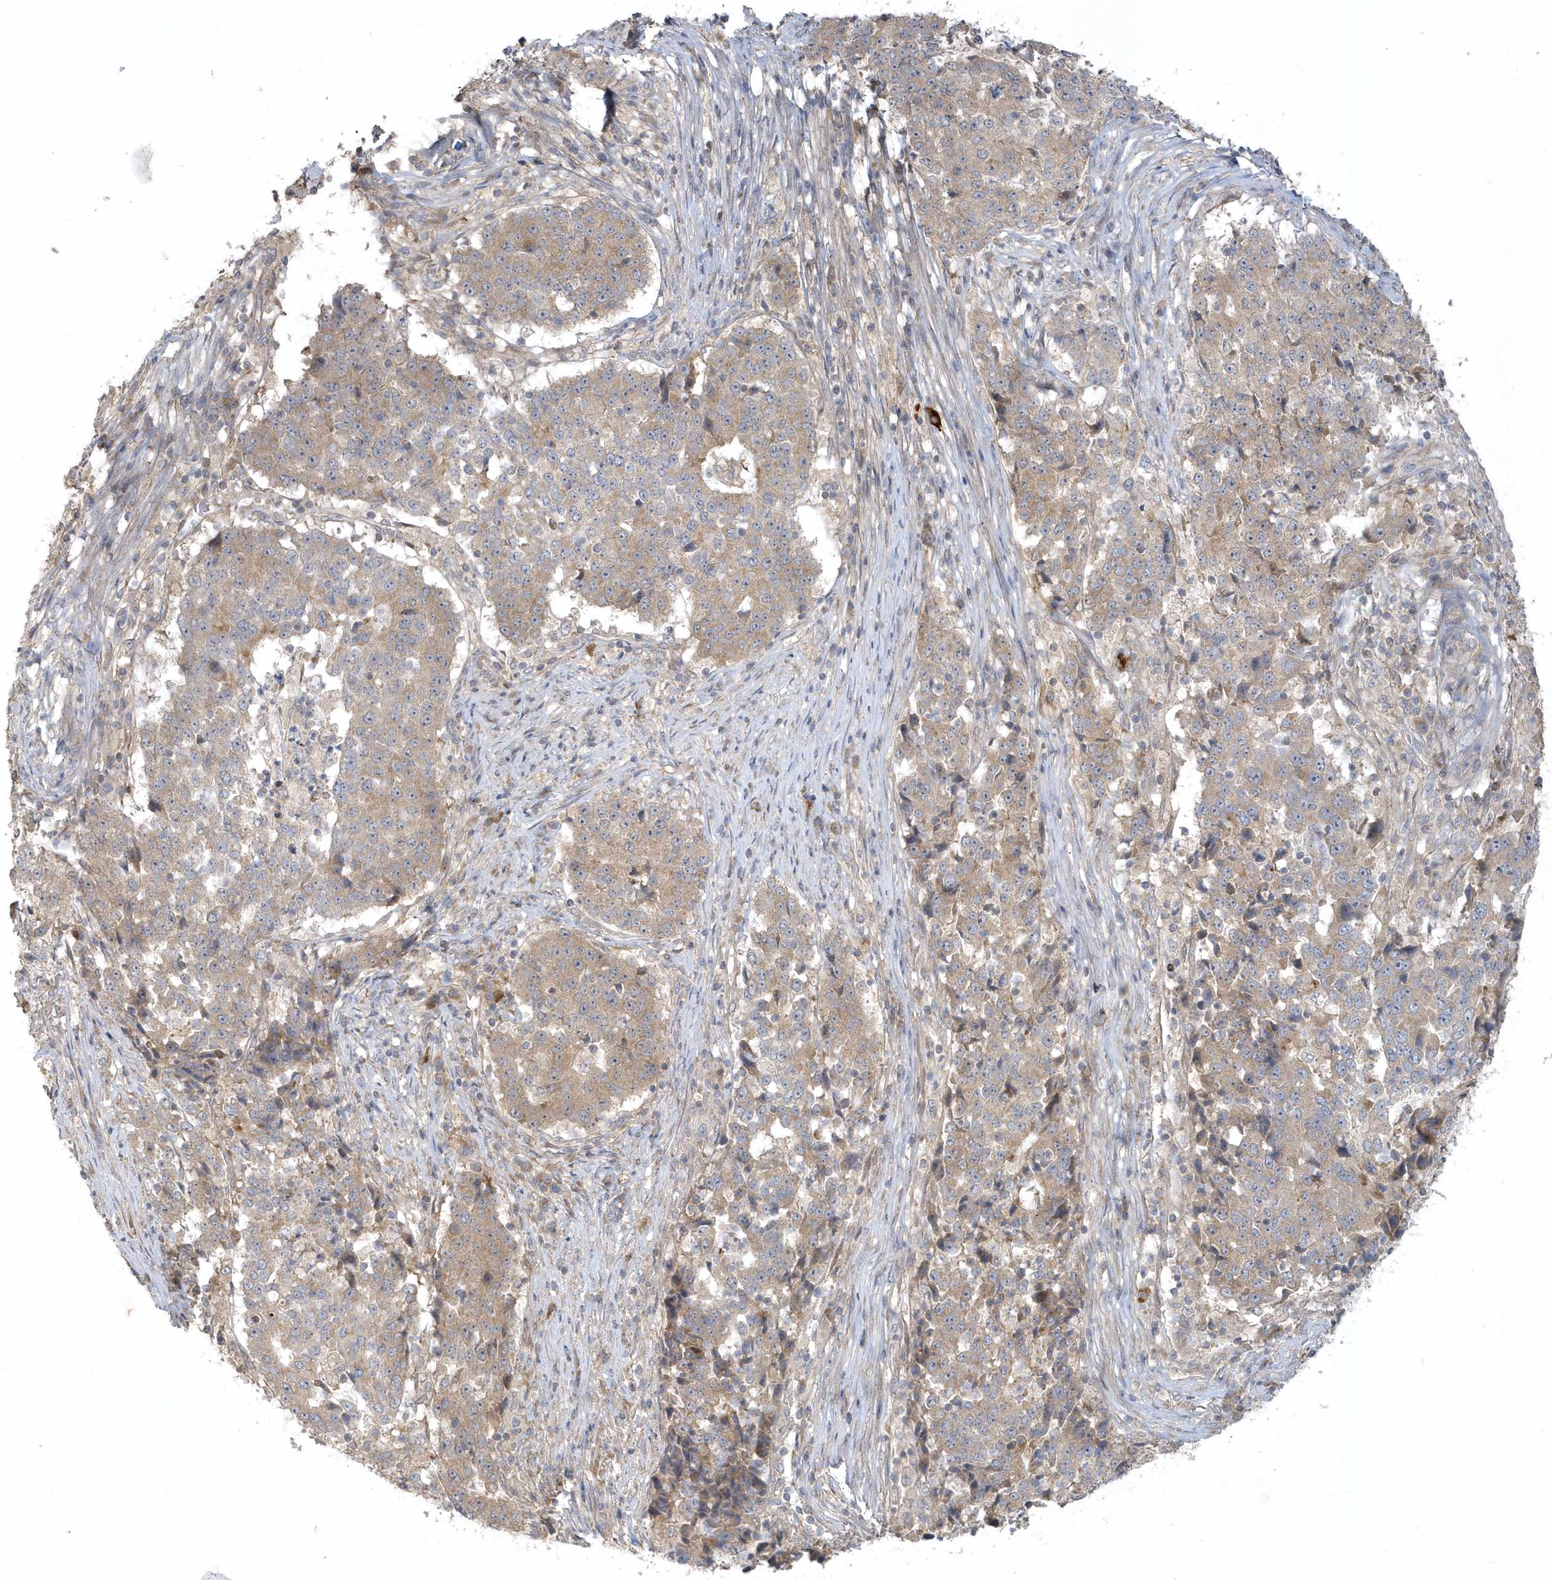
{"staining": {"intensity": "weak", "quantity": ">75%", "location": "cytoplasmic/membranous"}, "tissue": "stomach cancer", "cell_type": "Tumor cells", "image_type": "cancer", "snomed": [{"axis": "morphology", "description": "Adenocarcinoma, NOS"}, {"axis": "topography", "description": "Stomach"}], "caption": "The photomicrograph displays immunohistochemical staining of stomach adenocarcinoma. There is weak cytoplasmic/membranous positivity is identified in approximately >75% of tumor cells.", "gene": "THG1L", "patient": {"sex": "male", "age": 59}}